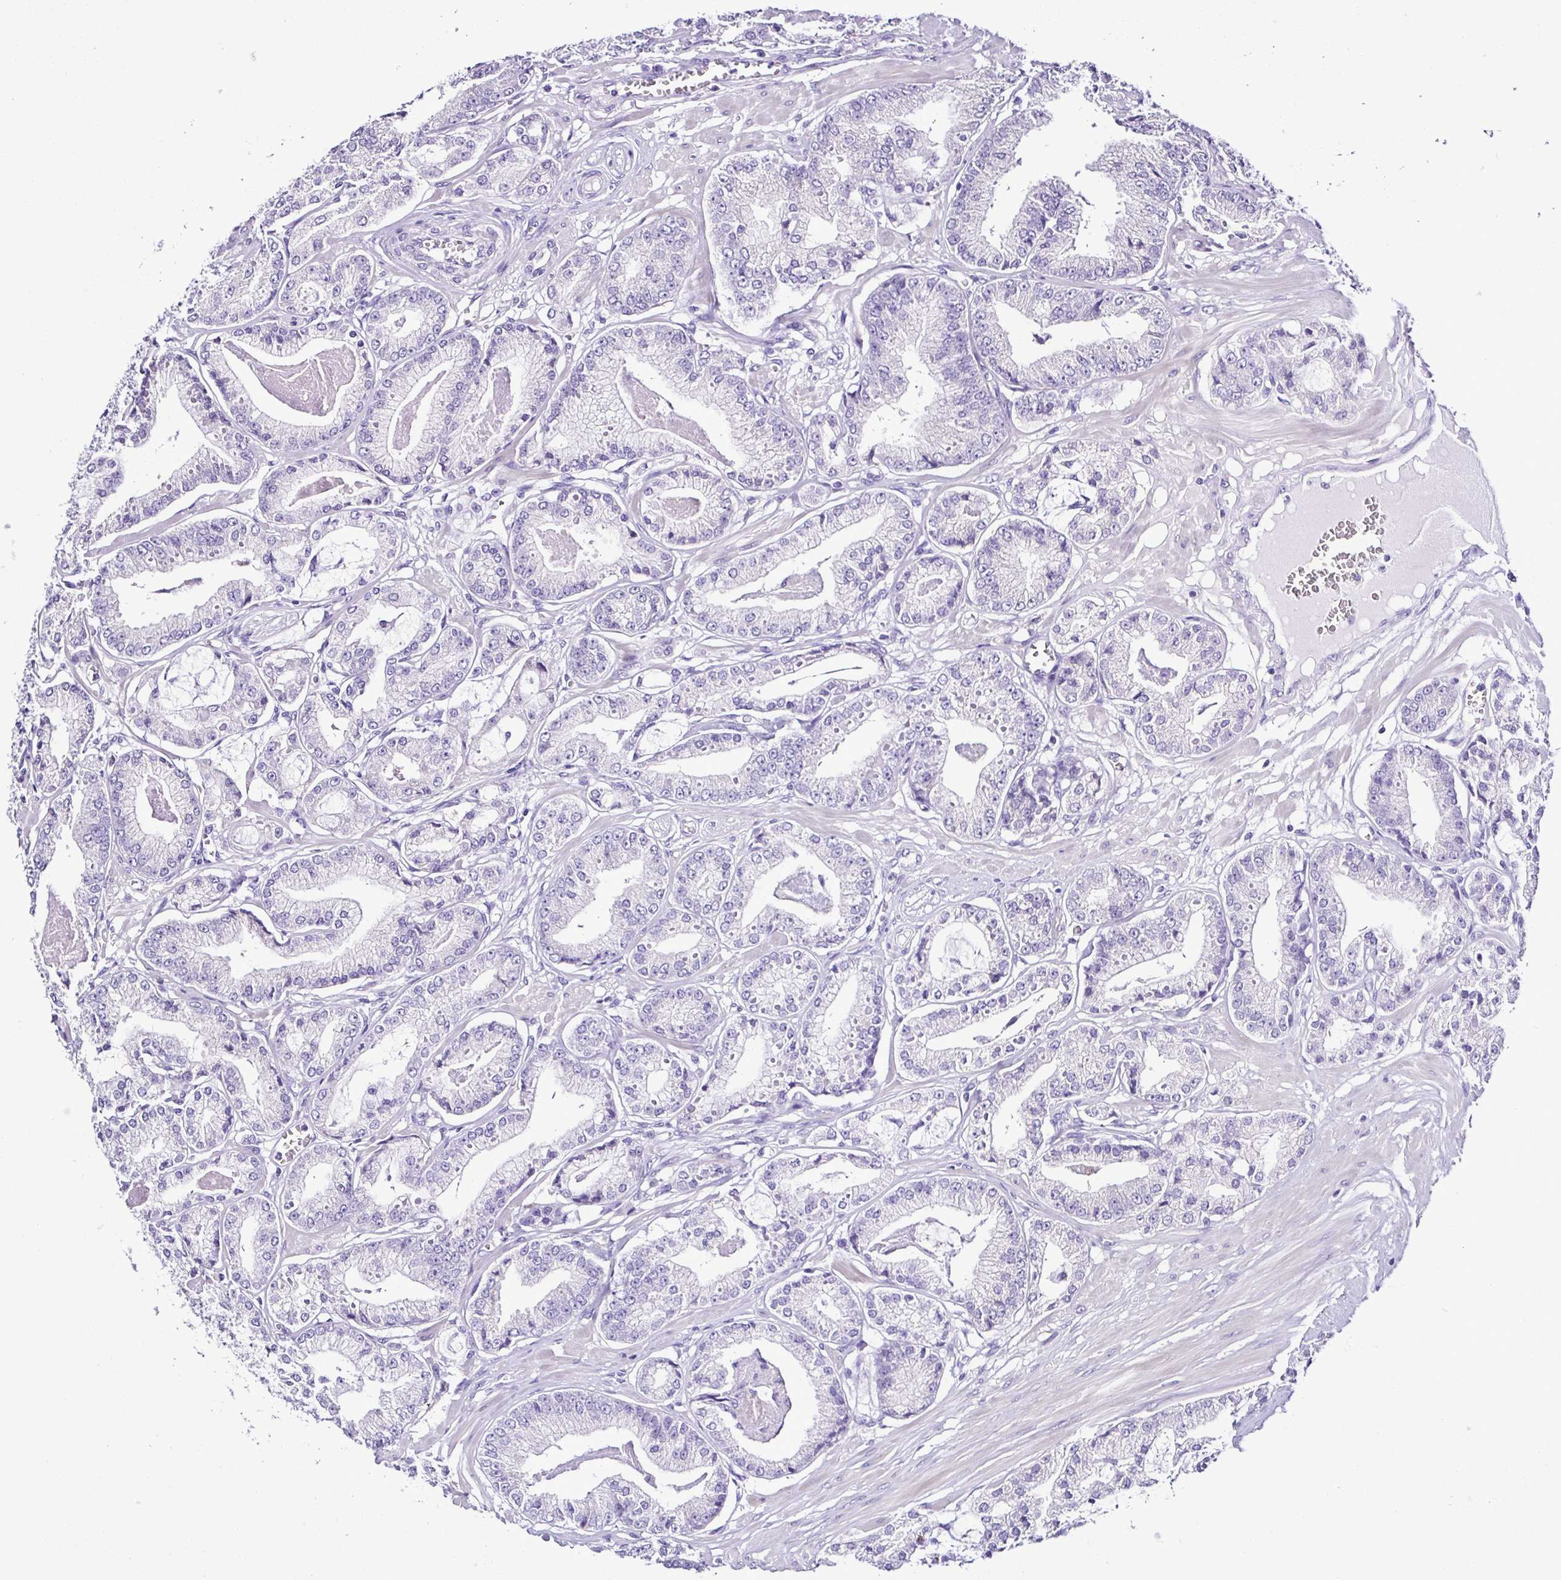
{"staining": {"intensity": "negative", "quantity": "none", "location": "none"}, "tissue": "prostate cancer", "cell_type": "Tumor cells", "image_type": "cancer", "snomed": [{"axis": "morphology", "description": "Adenocarcinoma, High grade"}, {"axis": "topography", "description": "Prostate"}], "caption": "An immunohistochemistry (IHC) micrograph of prostate adenocarcinoma (high-grade) is shown. There is no staining in tumor cells of prostate adenocarcinoma (high-grade). Nuclei are stained in blue.", "gene": "SRL", "patient": {"sex": "male", "age": 71}}